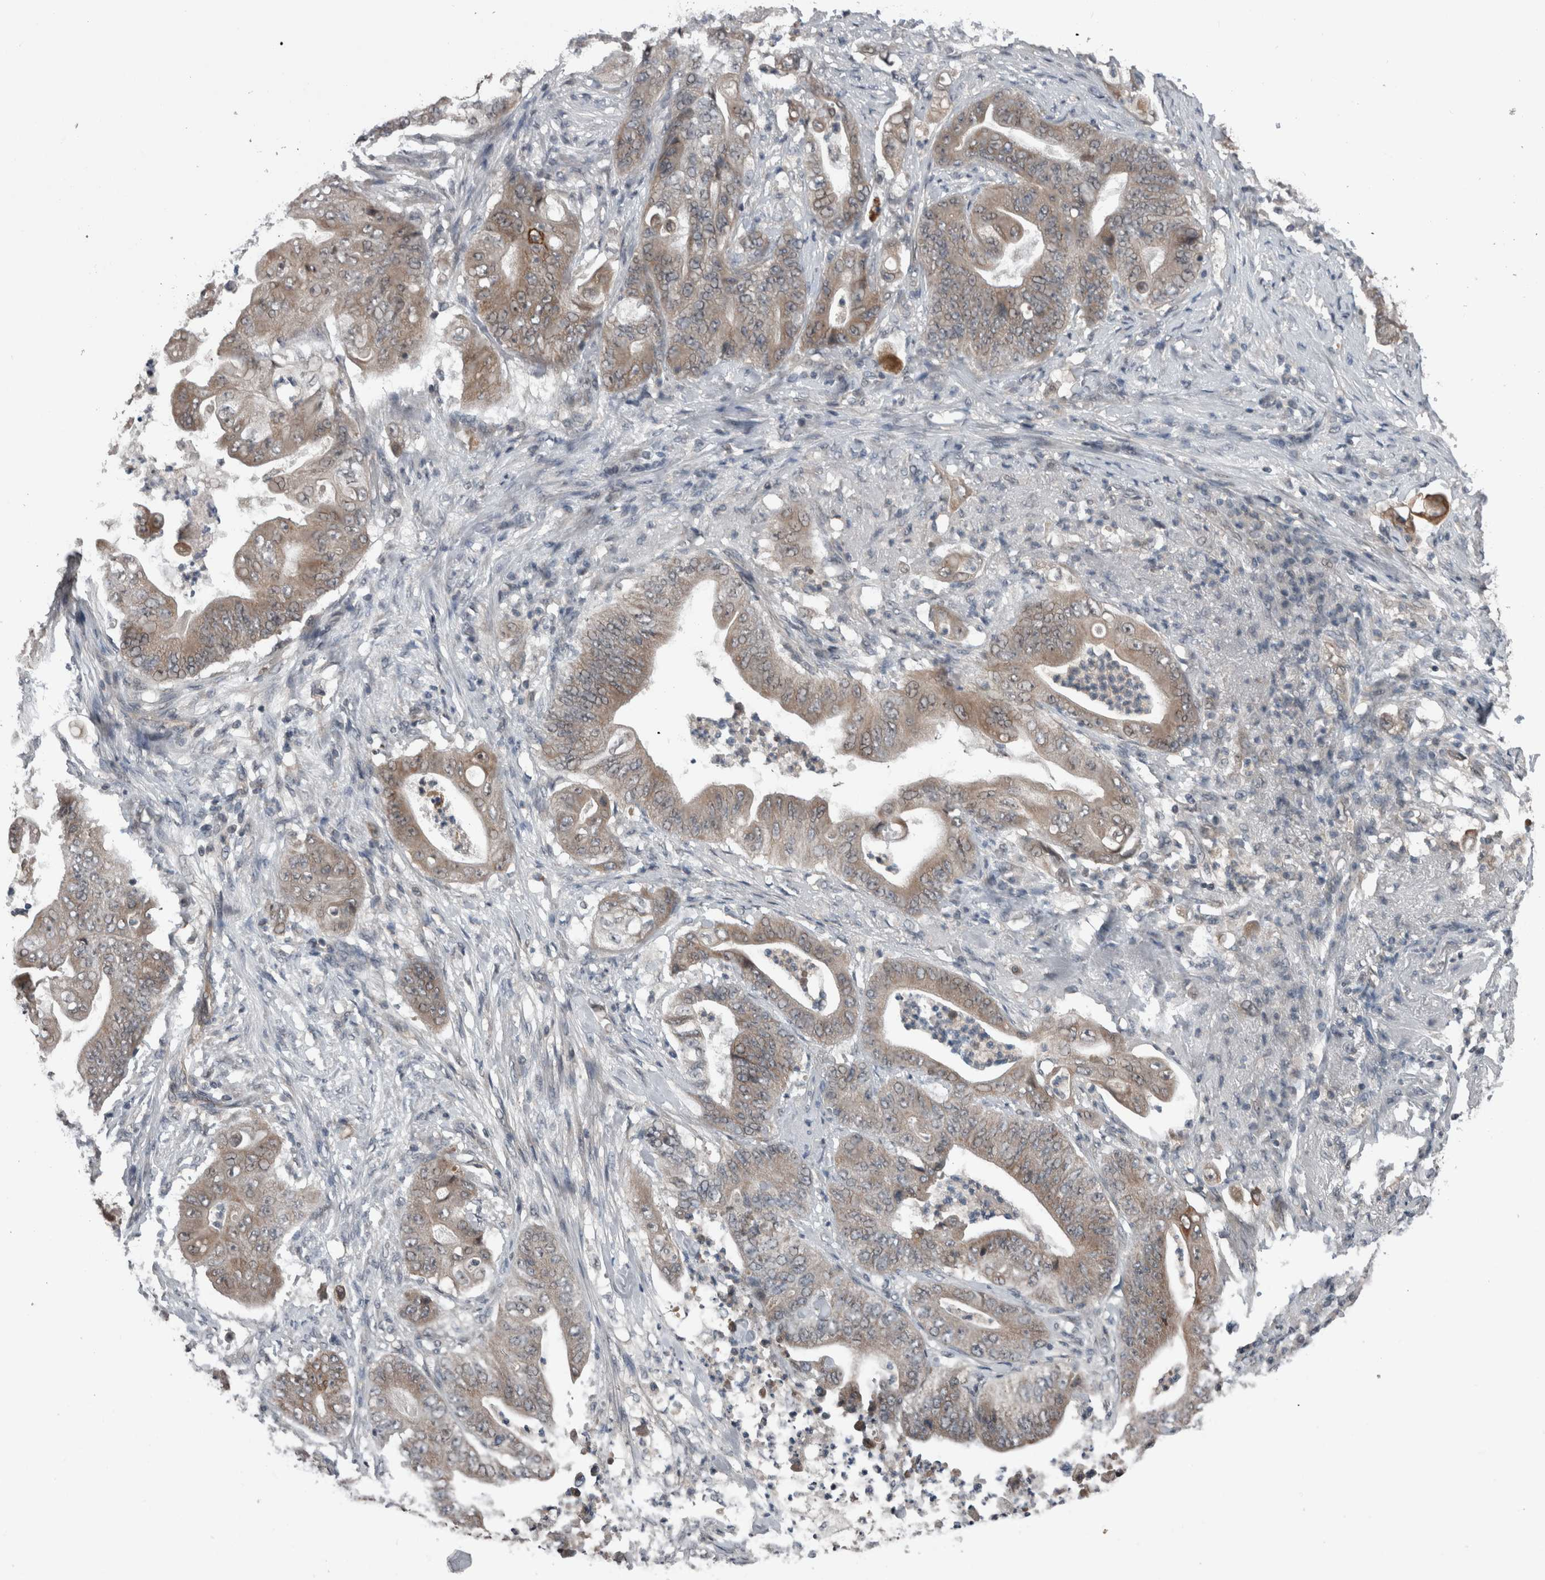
{"staining": {"intensity": "weak", "quantity": ">75%", "location": "cytoplasmic/membranous"}, "tissue": "stomach cancer", "cell_type": "Tumor cells", "image_type": "cancer", "snomed": [{"axis": "morphology", "description": "Adenocarcinoma, NOS"}, {"axis": "topography", "description": "Stomach"}], "caption": "Immunohistochemistry of human stomach cancer (adenocarcinoma) demonstrates low levels of weak cytoplasmic/membranous expression in approximately >75% of tumor cells.", "gene": "ENY2", "patient": {"sex": "female", "age": 73}}